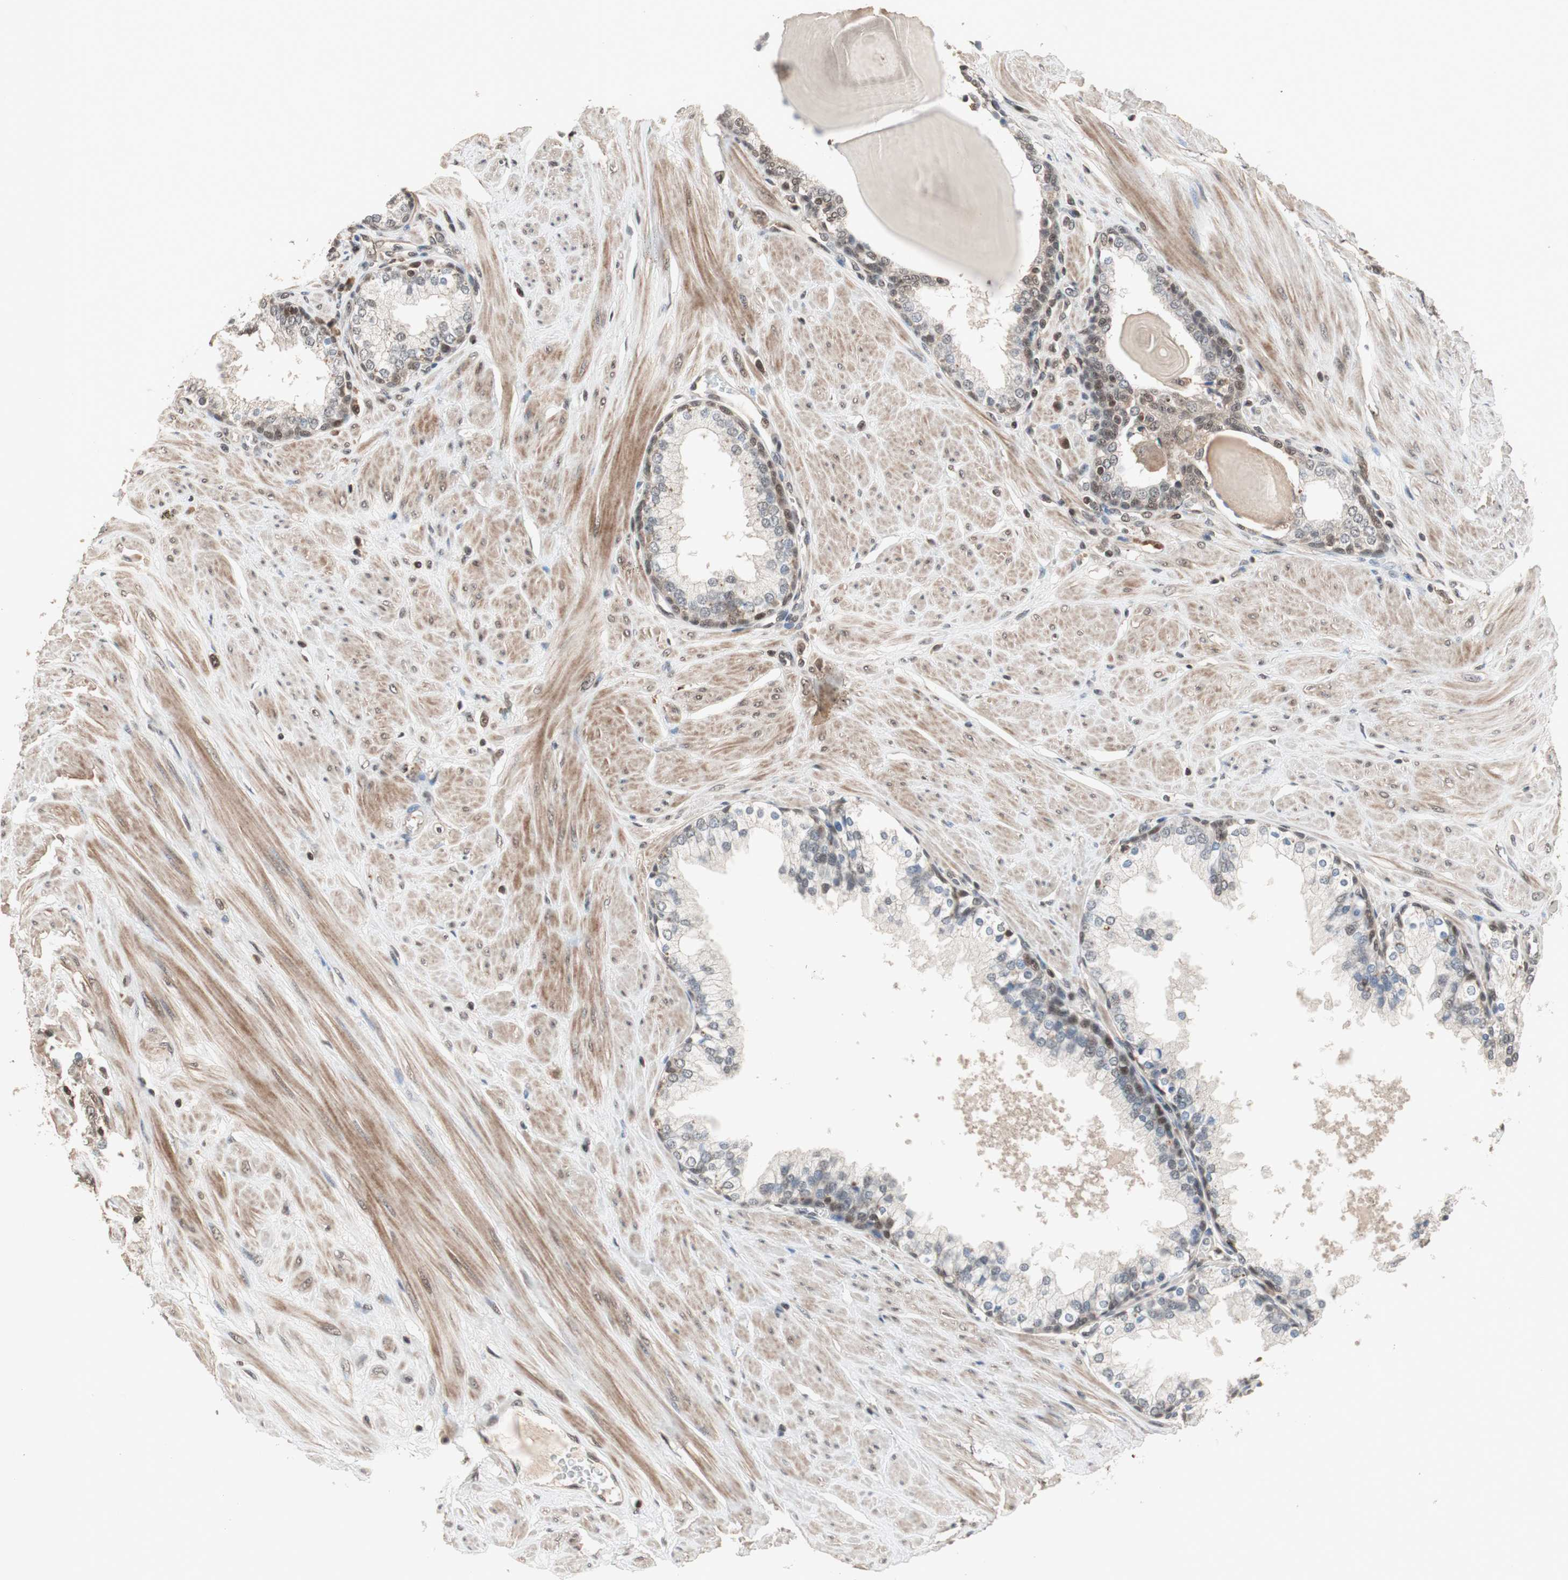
{"staining": {"intensity": "moderate", "quantity": "25%-75%", "location": "cytoplasmic/membranous,nuclear"}, "tissue": "prostate", "cell_type": "Glandular cells", "image_type": "normal", "snomed": [{"axis": "morphology", "description": "Normal tissue, NOS"}, {"axis": "topography", "description": "Prostate"}], "caption": "A brown stain shows moderate cytoplasmic/membranous,nuclear expression of a protein in glandular cells of normal prostate. Using DAB (3,3'-diaminobenzidine) (brown) and hematoxylin (blue) stains, captured at high magnification using brightfield microscopy.", "gene": "GART", "patient": {"sex": "male", "age": 51}}